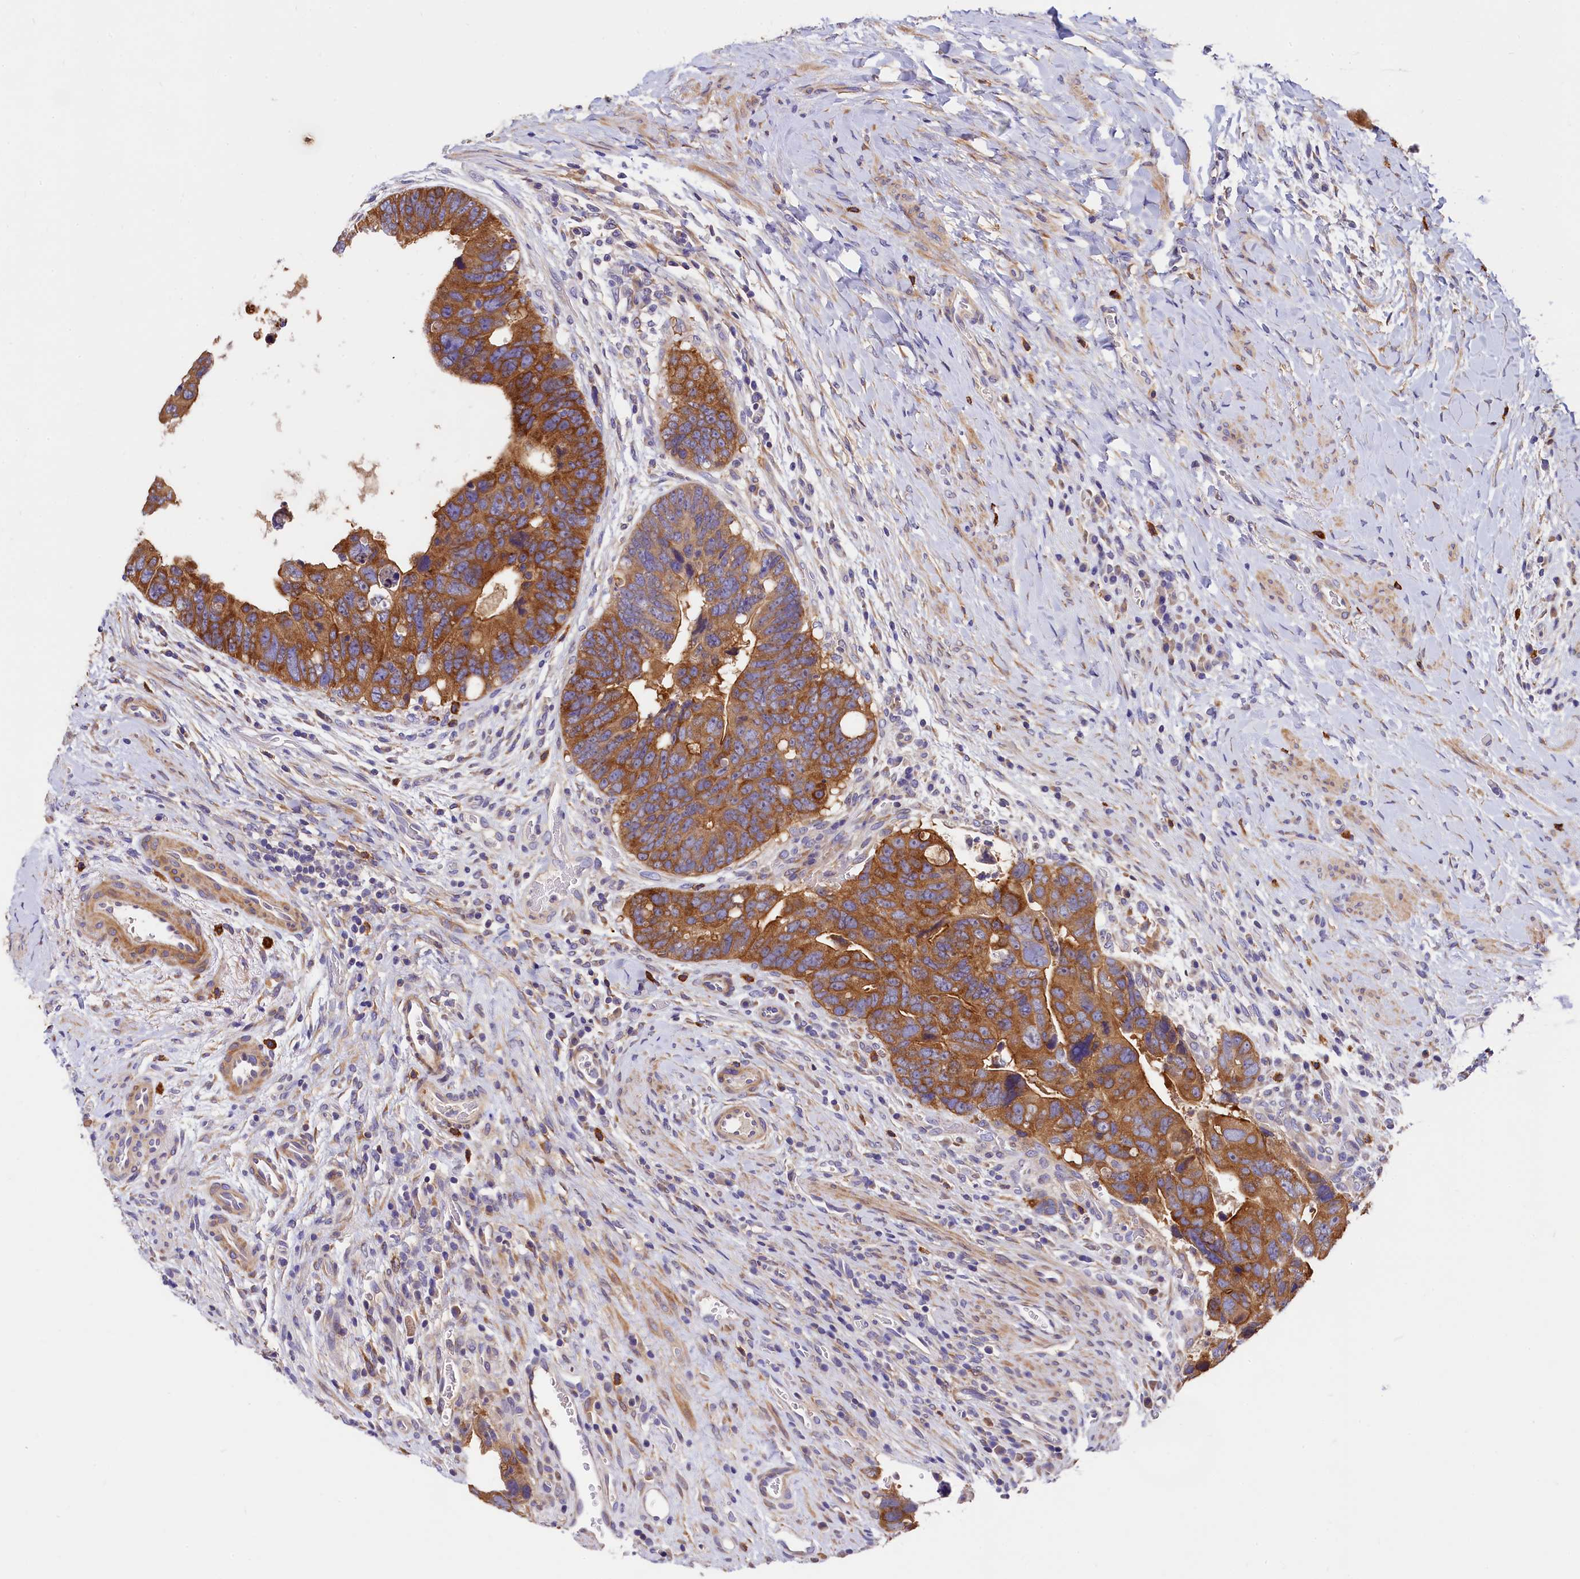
{"staining": {"intensity": "moderate", "quantity": ">75%", "location": "cytoplasmic/membranous"}, "tissue": "colorectal cancer", "cell_type": "Tumor cells", "image_type": "cancer", "snomed": [{"axis": "morphology", "description": "Adenocarcinoma, NOS"}, {"axis": "topography", "description": "Rectum"}], "caption": "Protein staining displays moderate cytoplasmic/membranous expression in approximately >75% of tumor cells in adenocarcinoma (colorectal). (Stains: DAB in brown, nuclei in blue, Microscopy: brightfield microscopy at high magnification).", "gene": "EPS8L2", "patient": {"sex": "male", "age": 59}}